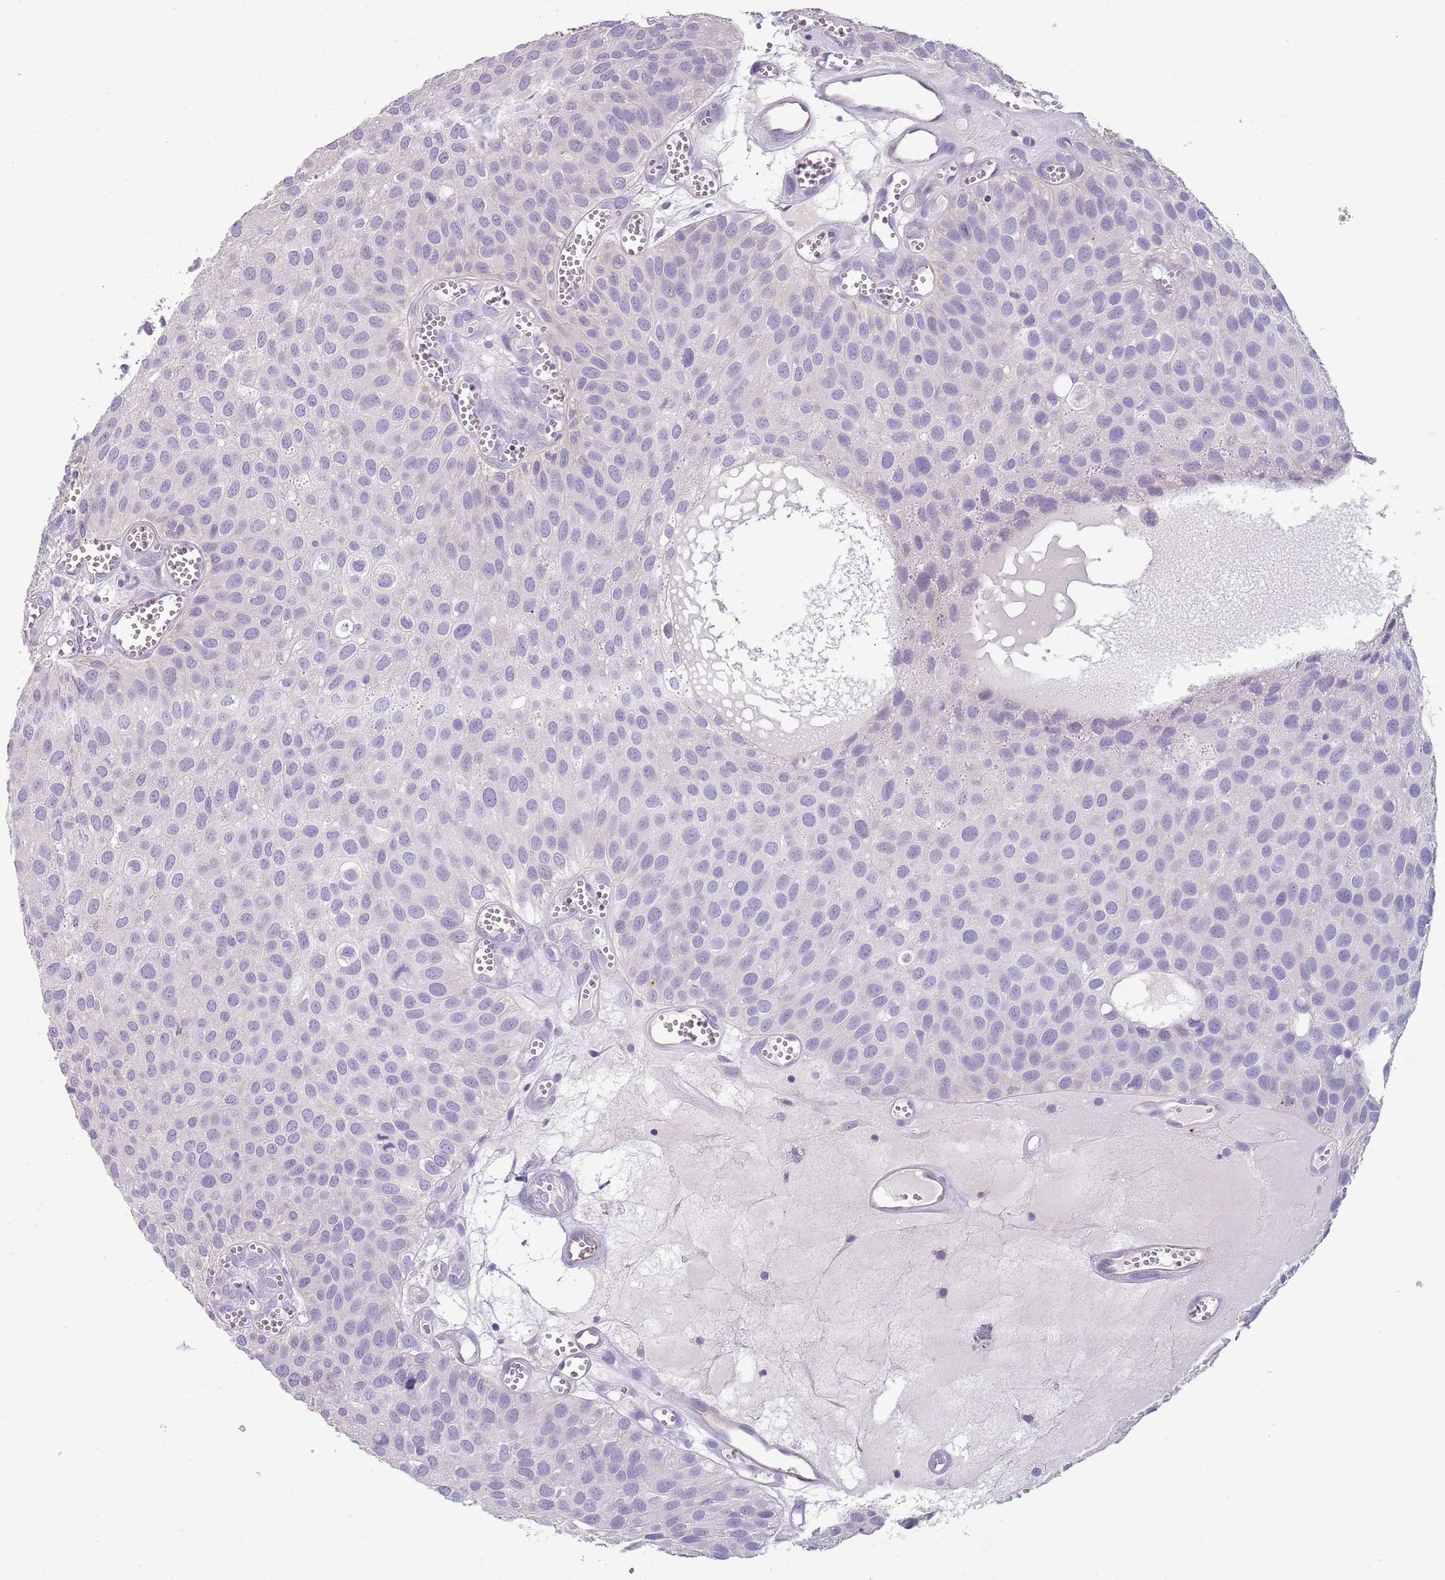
{"staining": {"intensity": "negative", "quantity": "none", "location": "none"}, "tissue": "urothelial cancer", "cell_type": "Tumor cells", "image_type": "cancer", "snomed": [{"axis": "morphology", "description": "Urothelial carcinoma, Low grade"}, {"axis": "topography", "description": "Urinary bladder"}], "caption": "IHC micrograph of human urothelial carcinoma (low-grade) stained for a protein (brown), which exhibits no expression in tumor cells.", "gene": "NBPF3", "patient": {"sex": "male", "age": 88}}